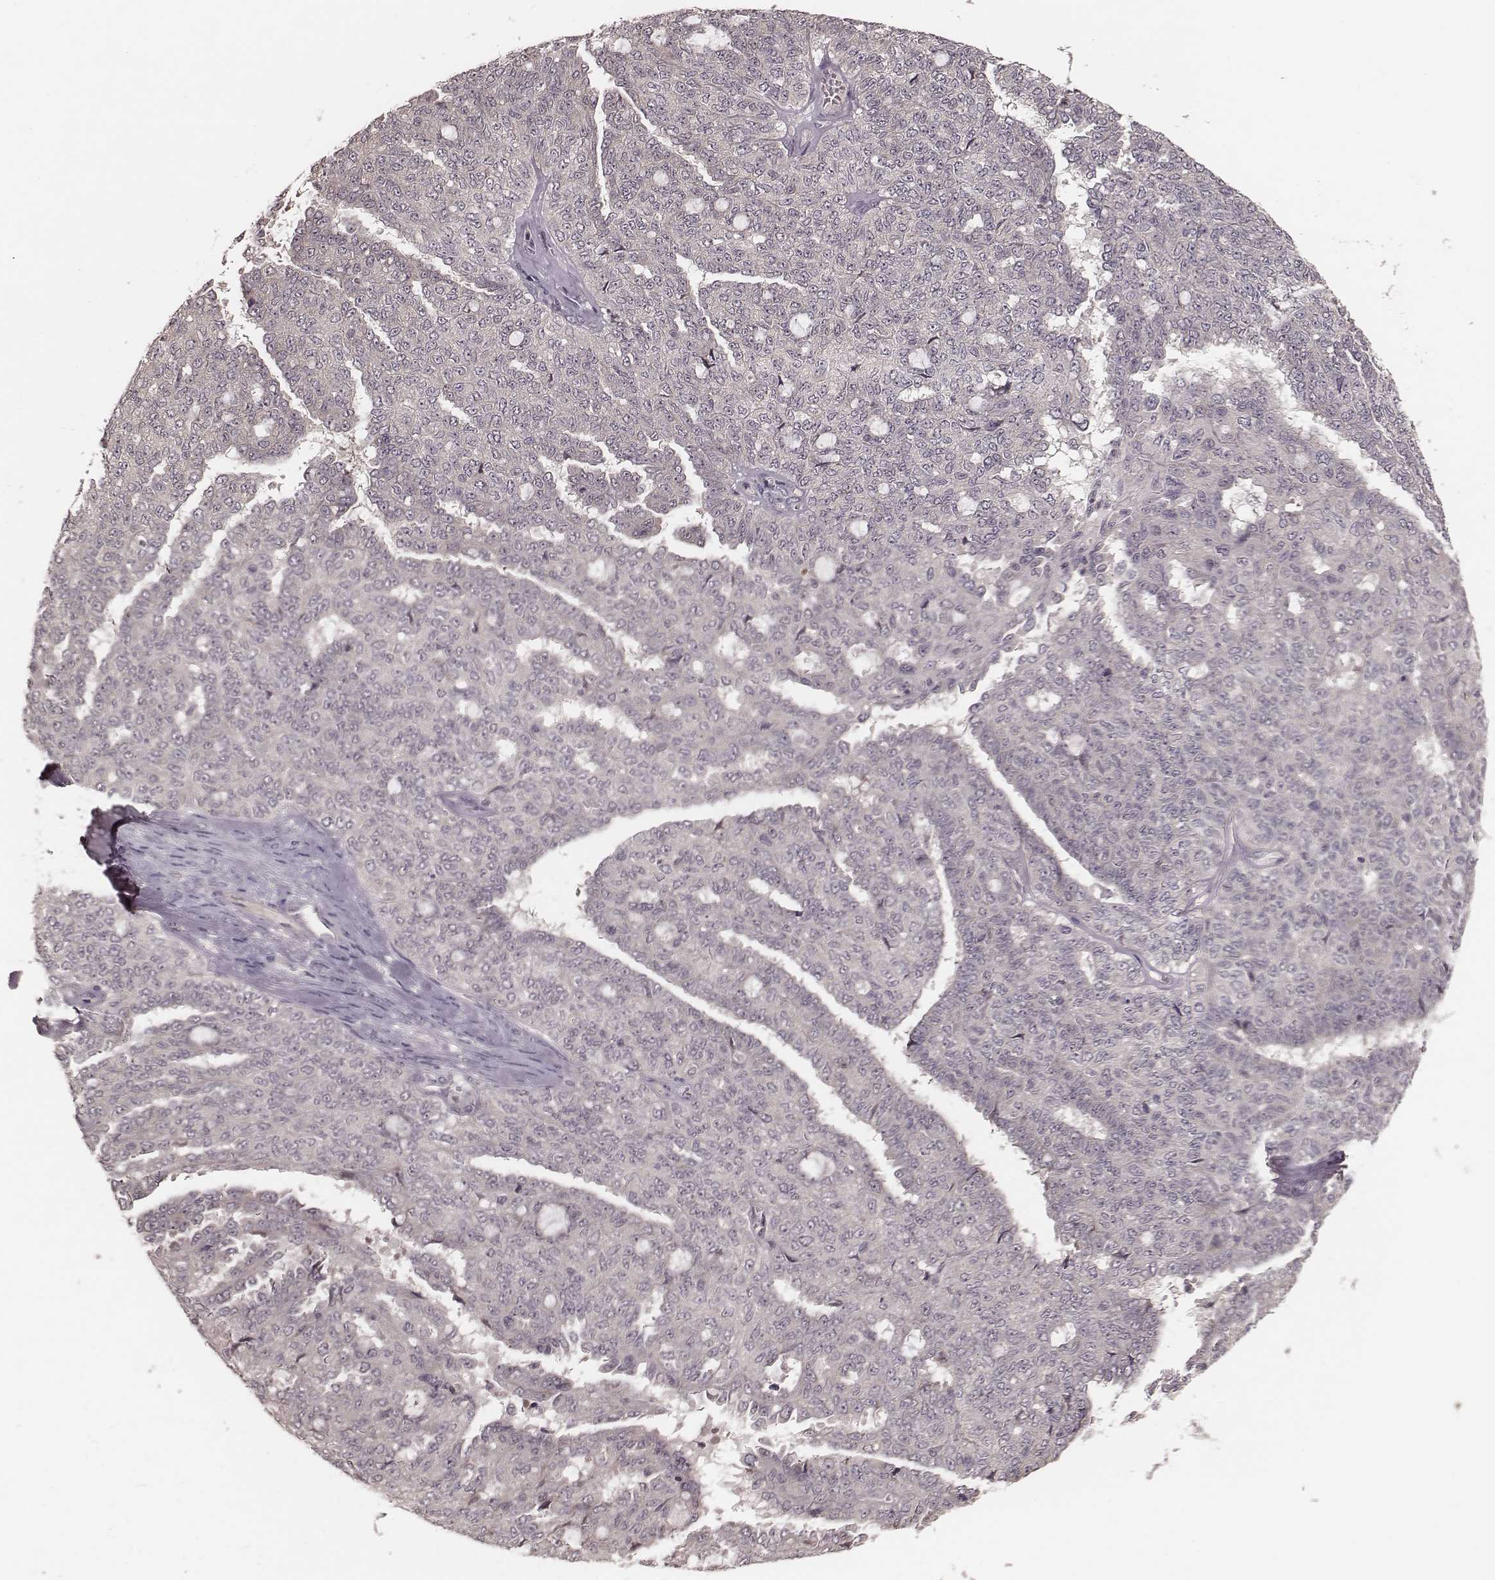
{"staining": {"intensity": "negative", "quantity": "none", "location": "none"}, "tissue": "ovarian cancer", "cell_type": "Tumor cells", "image_type": "cancer", "snomed": [{"axis": "morphology", "description": "Cystadenocarcinoma, serous, NOS"}, {"axis": "topography", "description": "Ovary"}], "caption": "High magnification brightfield microscopy of ovarian cancer stained with DAB (3,3'-diaminobenzidine) (brown) and counterstained with hematoxylin (blue): tumor cells show no significant expression.", "gene": "IL5", "patient": {"sex": "female", "age": 71}}